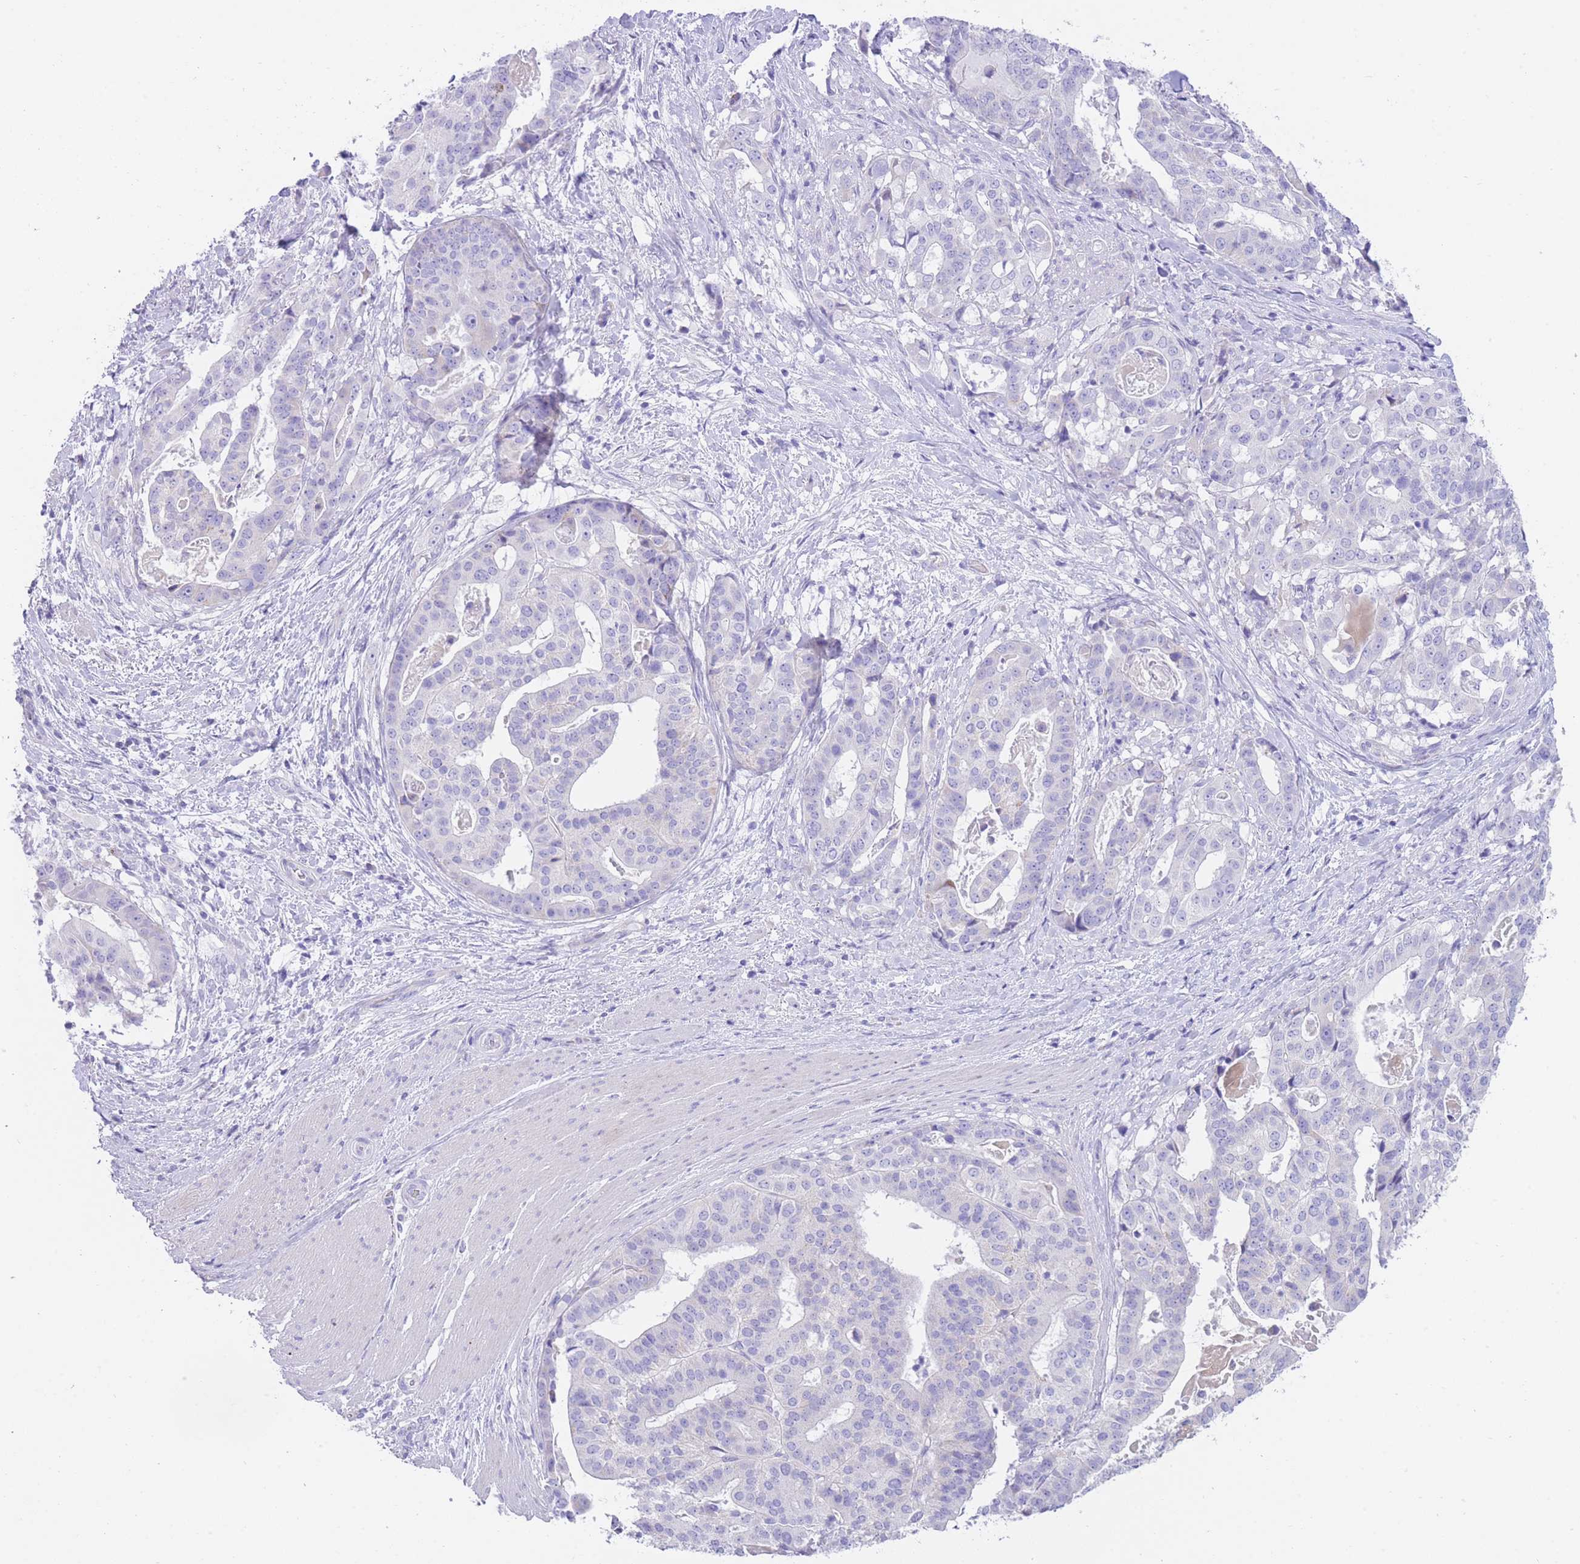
{"staining": {"intensity": "negative", "quantity": "none", "location": "none"}, "tissue": "stomach cancer", "cell_type": "Tumor cells", "image_type": "cancer", "snomed": [{"axis": "morphology", "description": "Adenocarcinoma, NOS"}, {"axis": "topography", "description": "Stomach"}], "caption": "Tumor cells show no significant protein expression in stomach cancer (adenocarcinoma).", "gene": "QTRT1", "patient": {"sex": "male", "age": 48}}